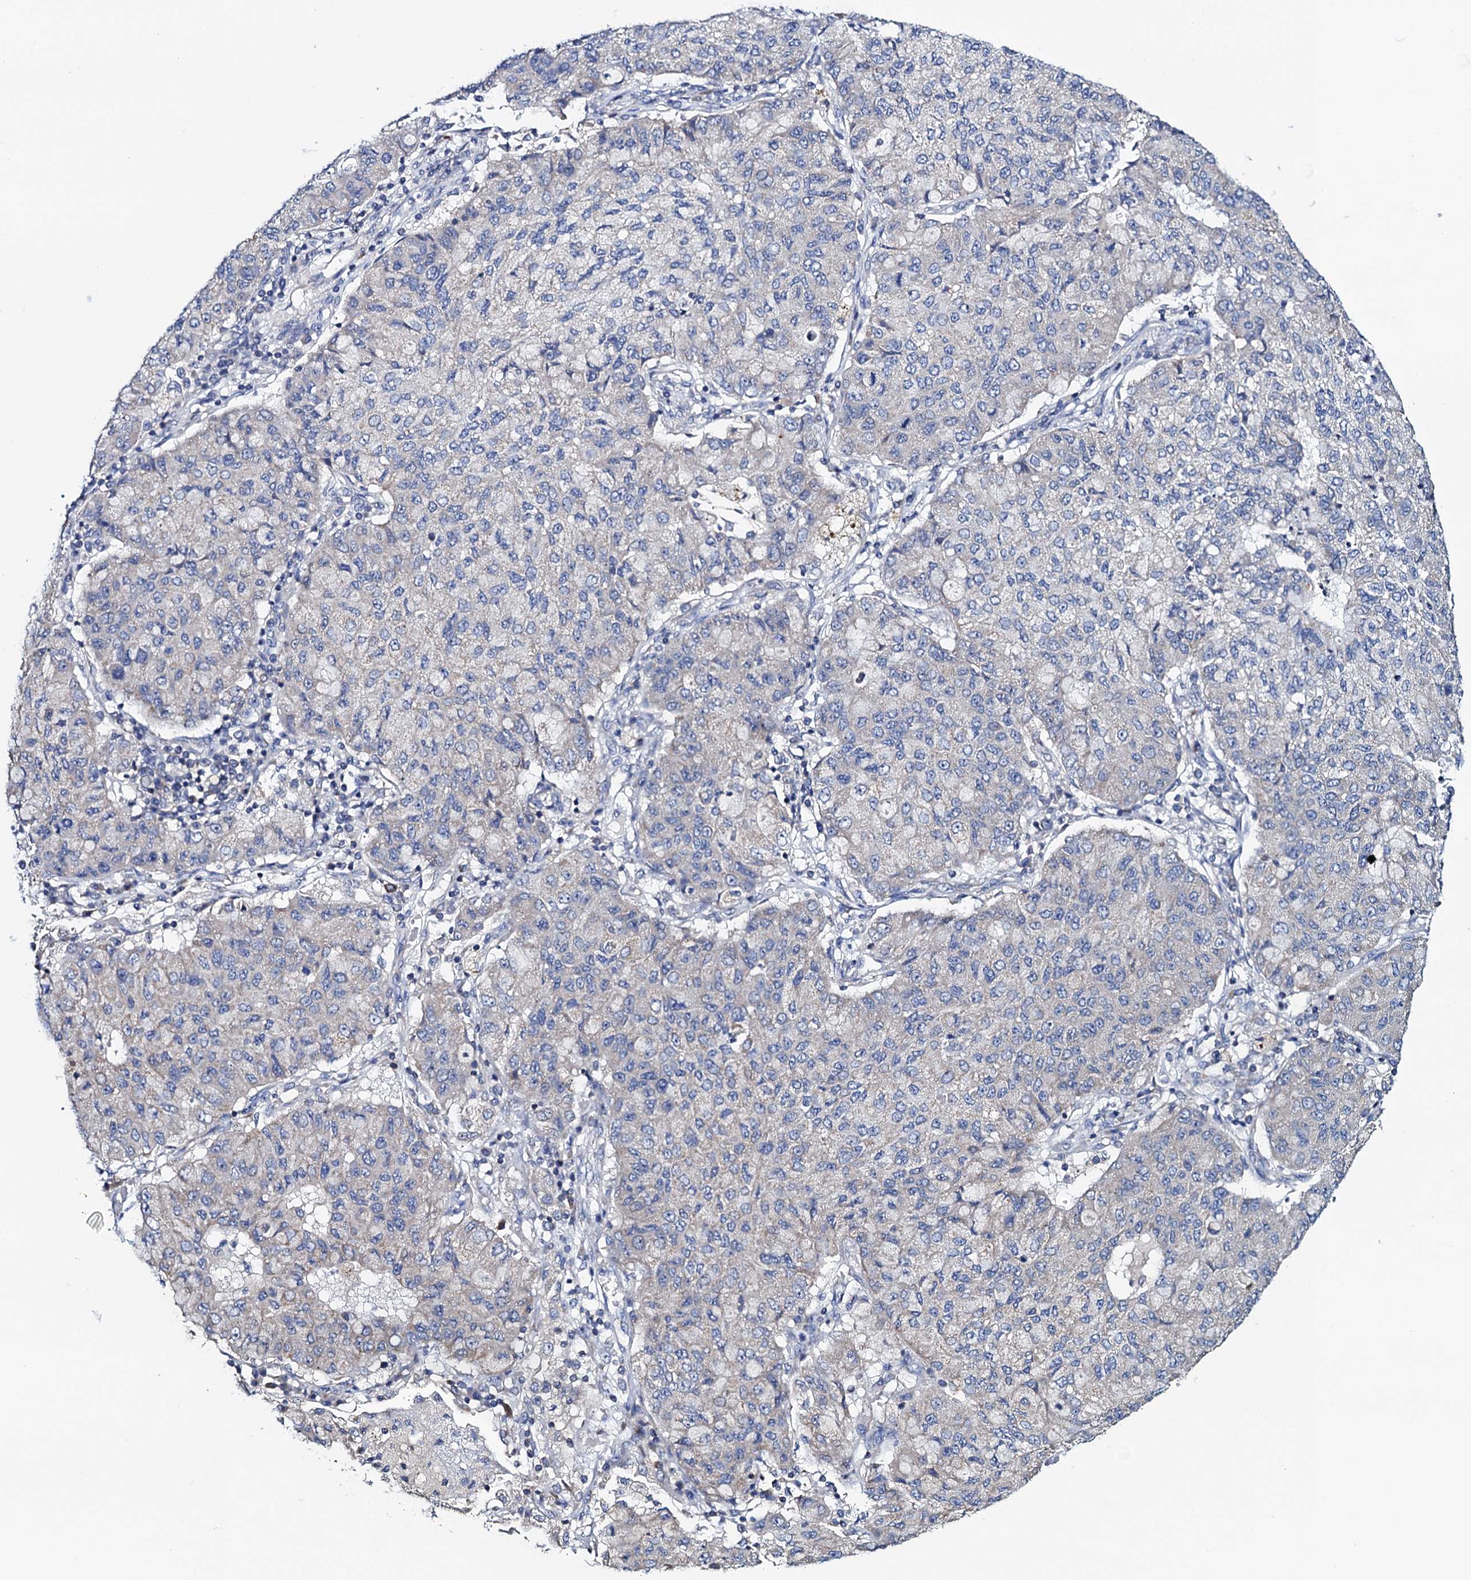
{"staining": {"intensity": "negative", "quantity": "none", "location": "none"}, "tissue": "lung cancer", "cell_type": "Tumor cells", "image_type": "cancer", "snomed": [{"axis": "morphology", "description": "Squamous cell carcinoma, NOS"}, {"axis": "topography", "description": "Lung"}], "caption": "The IHC image has no significant expression in tumor cells of lung squamous cell carcinoma tissue.", "gene": "MRPL48", "patient": {"sex": "male", "age": 74}}